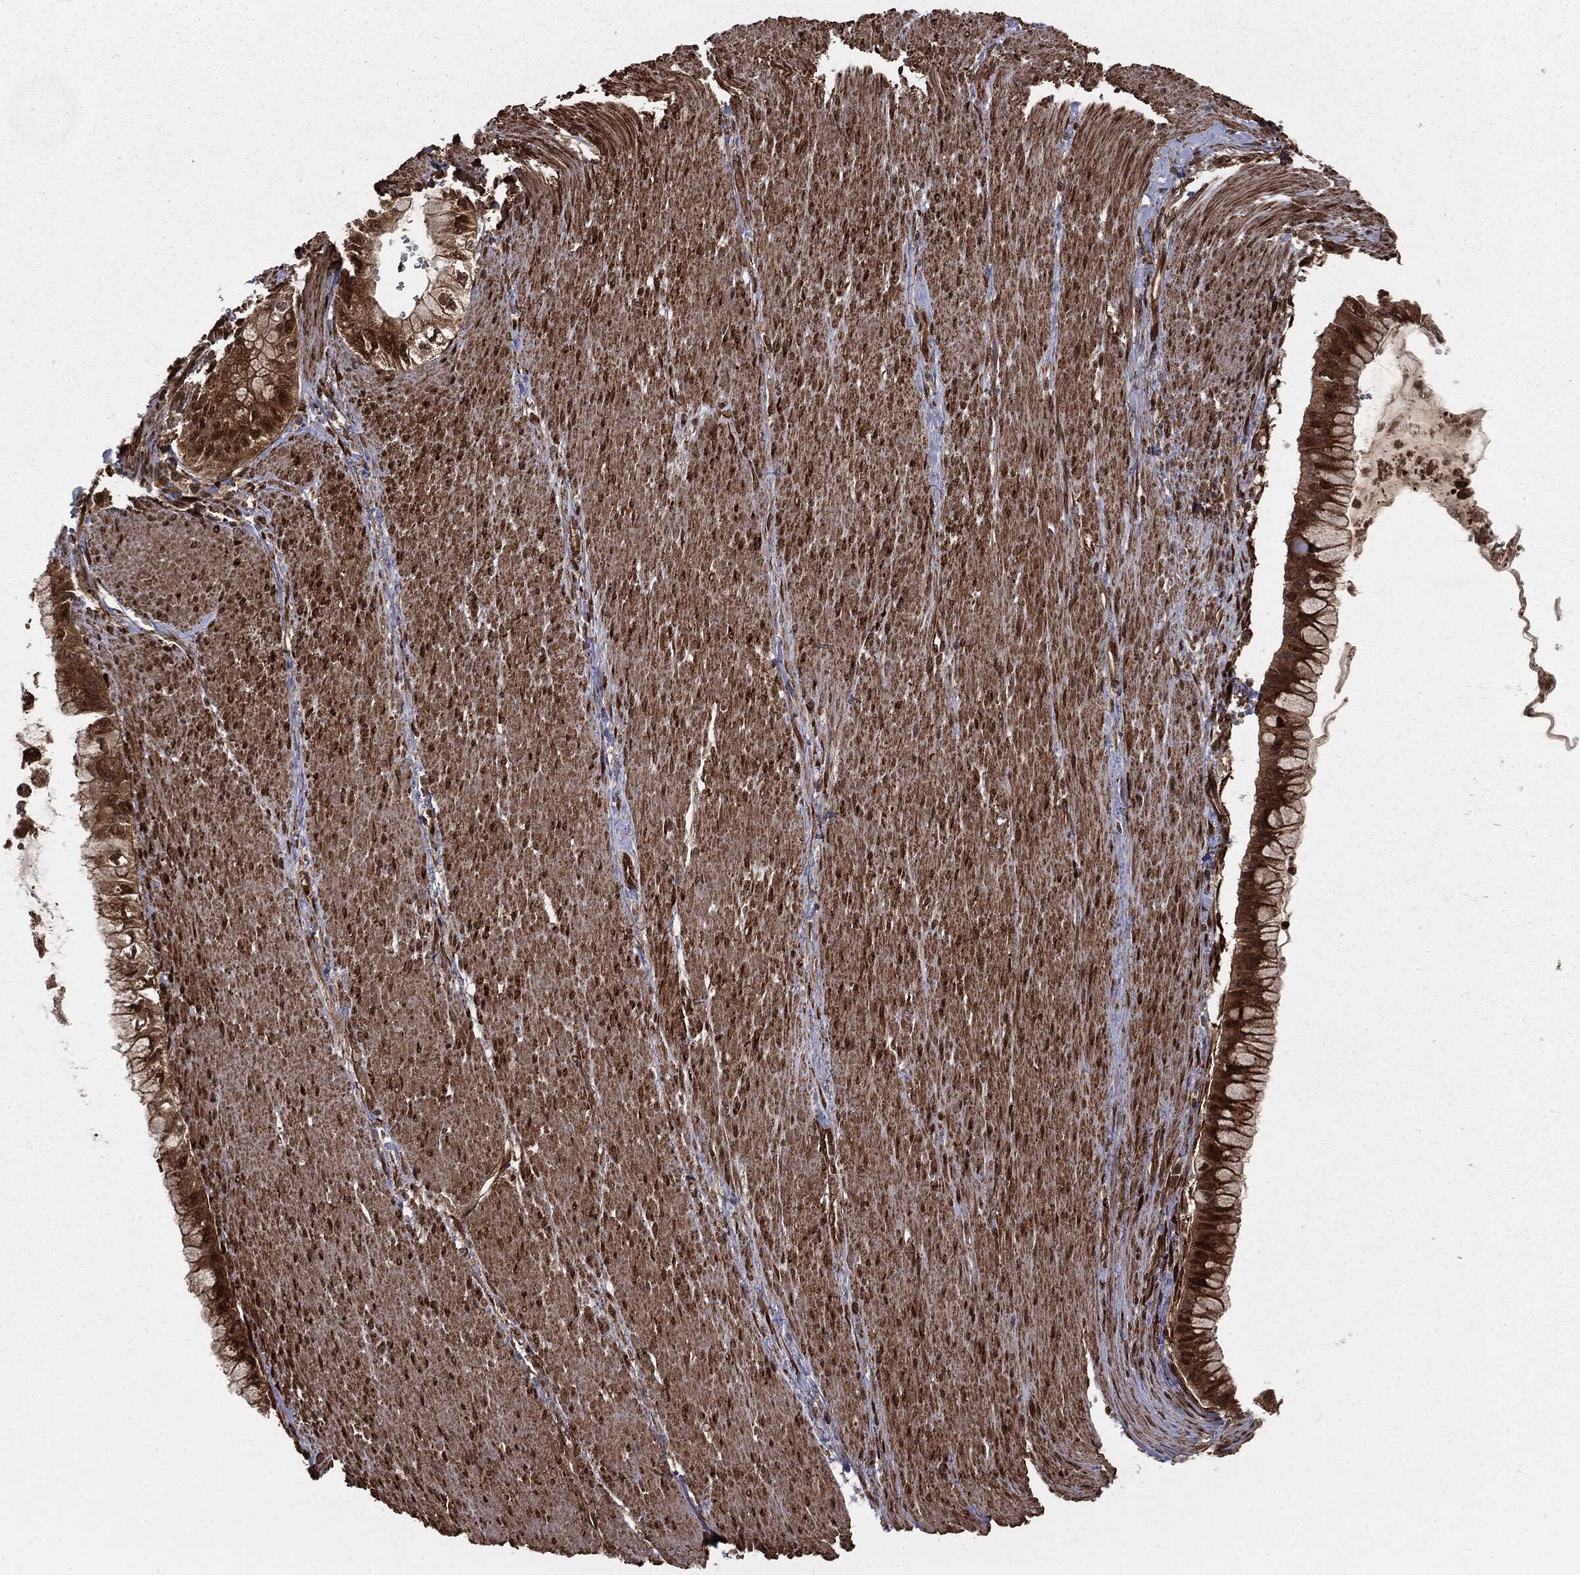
{"staining": {"intensity": "strong", "quantity": "25%-75%", "location": "cytoplasmic/membranous,nuclear"}, "tissue": "pancreatic cancer", "cell_type": "Tumor cells", "image_type": "cancer", "snomed": [{"axis": "morphology", "description": "Adenocarcinoma, NOS"}, {"axis": "topography", "description": "Pancreas"}], "caption": "Pancreatic adenocarcinoma stained with immunohistochemistry (IHC) shows strong cytoplasmic/membranous and nuclear positivity in about 25%-75% of tumor cells.", "gene": "RANBP9", "patient": {"sex": "male", "age": 48}}